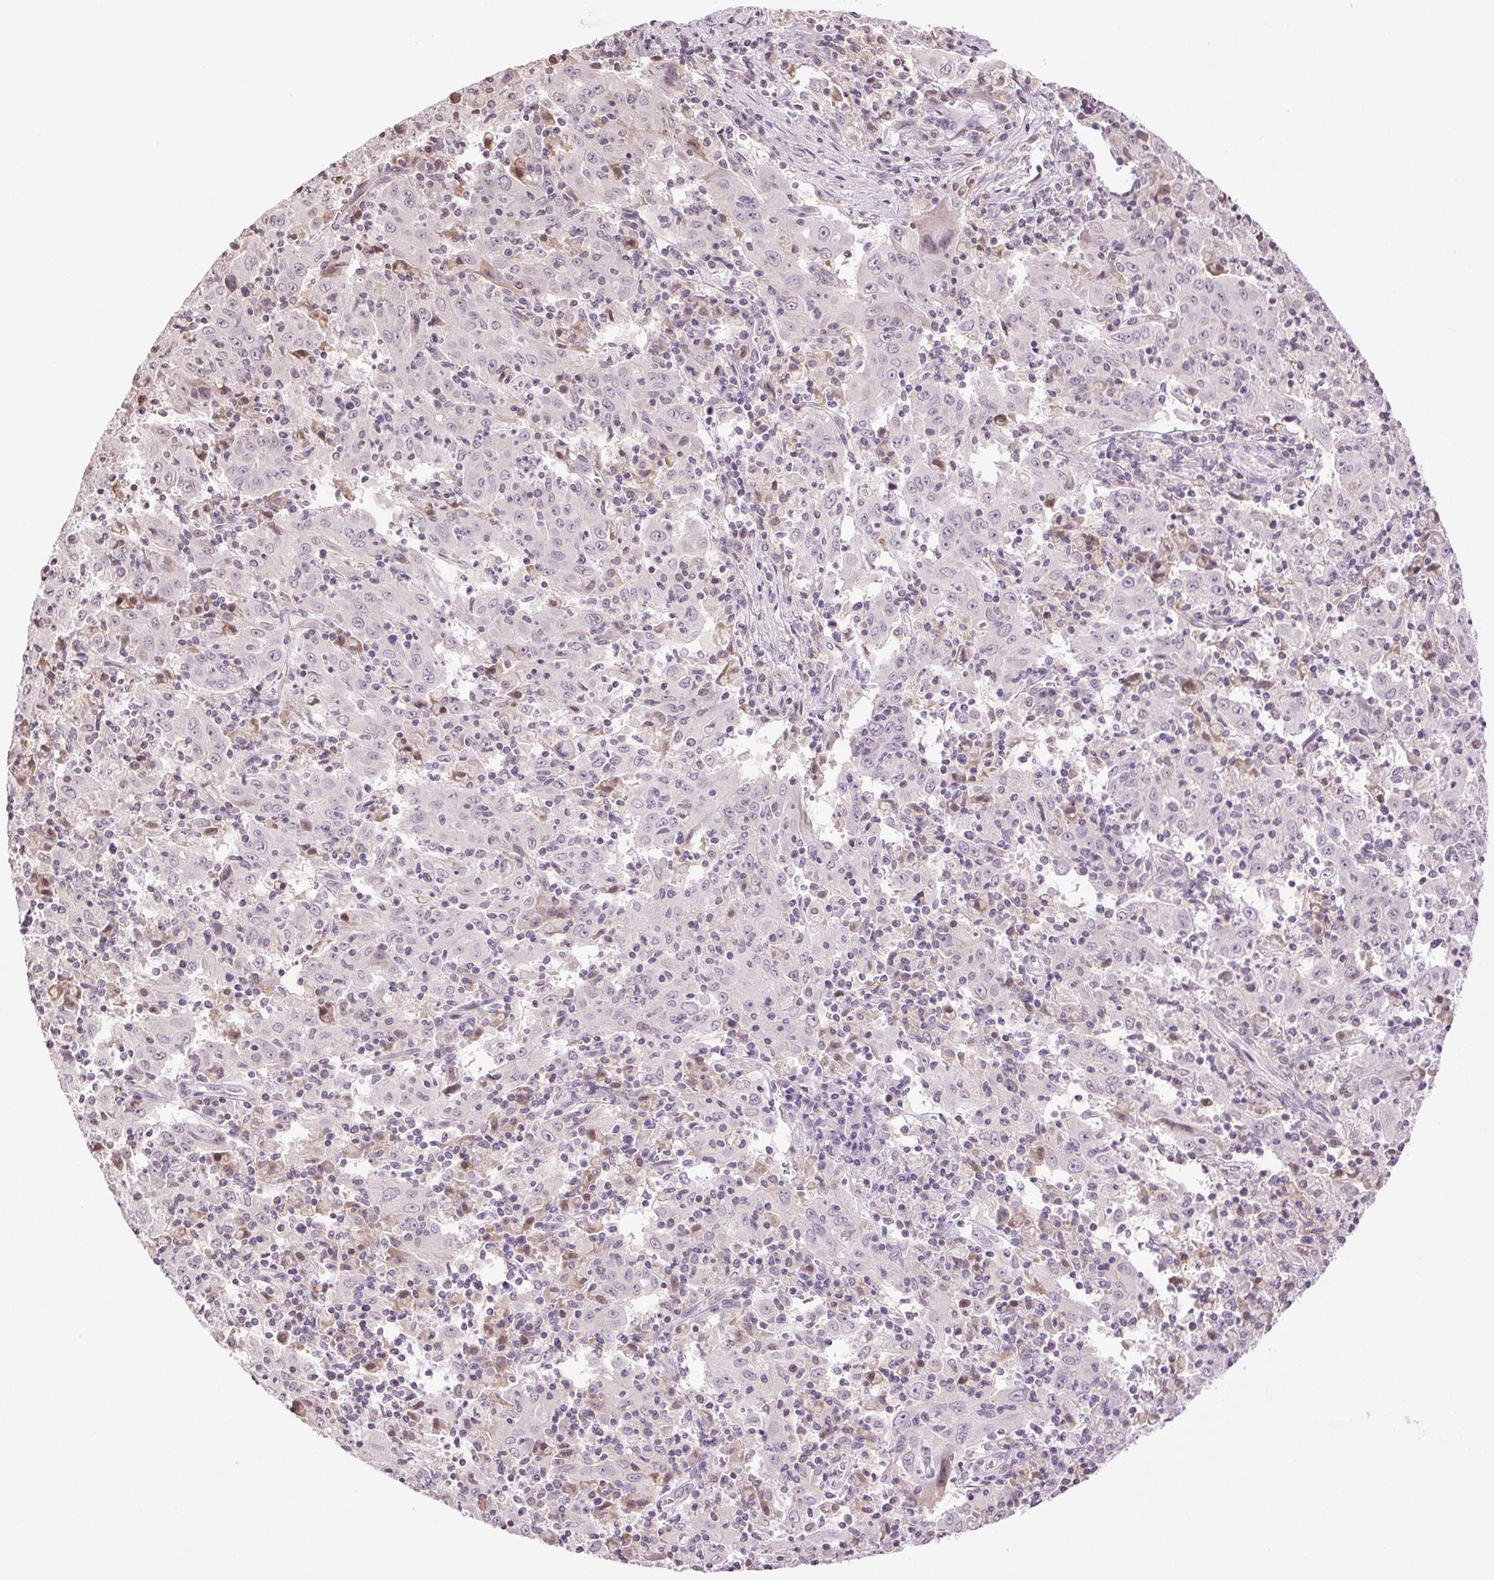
{"staining": {"intensity": "negative", "quantity": "none", "location": "none"}, "tissue": "pancreatic cancer", "cell_type": "Tumor cells", "image_type": "cancer", "snomed": [{"axis": "morphology", "description": "Adenocarcinoma, NOS"}, {"axis": "topography", "description": "Pancreas"}], "caption": "IHC image of neoplastic tissue: adenocarcinoma (pancreatic) stained with DAB (3,3'-diaminobenzidine) reveals no significant protein expression in tumor cells.", "gene": "TNNT3", "patient": {"sex": "male", "age": 63}}